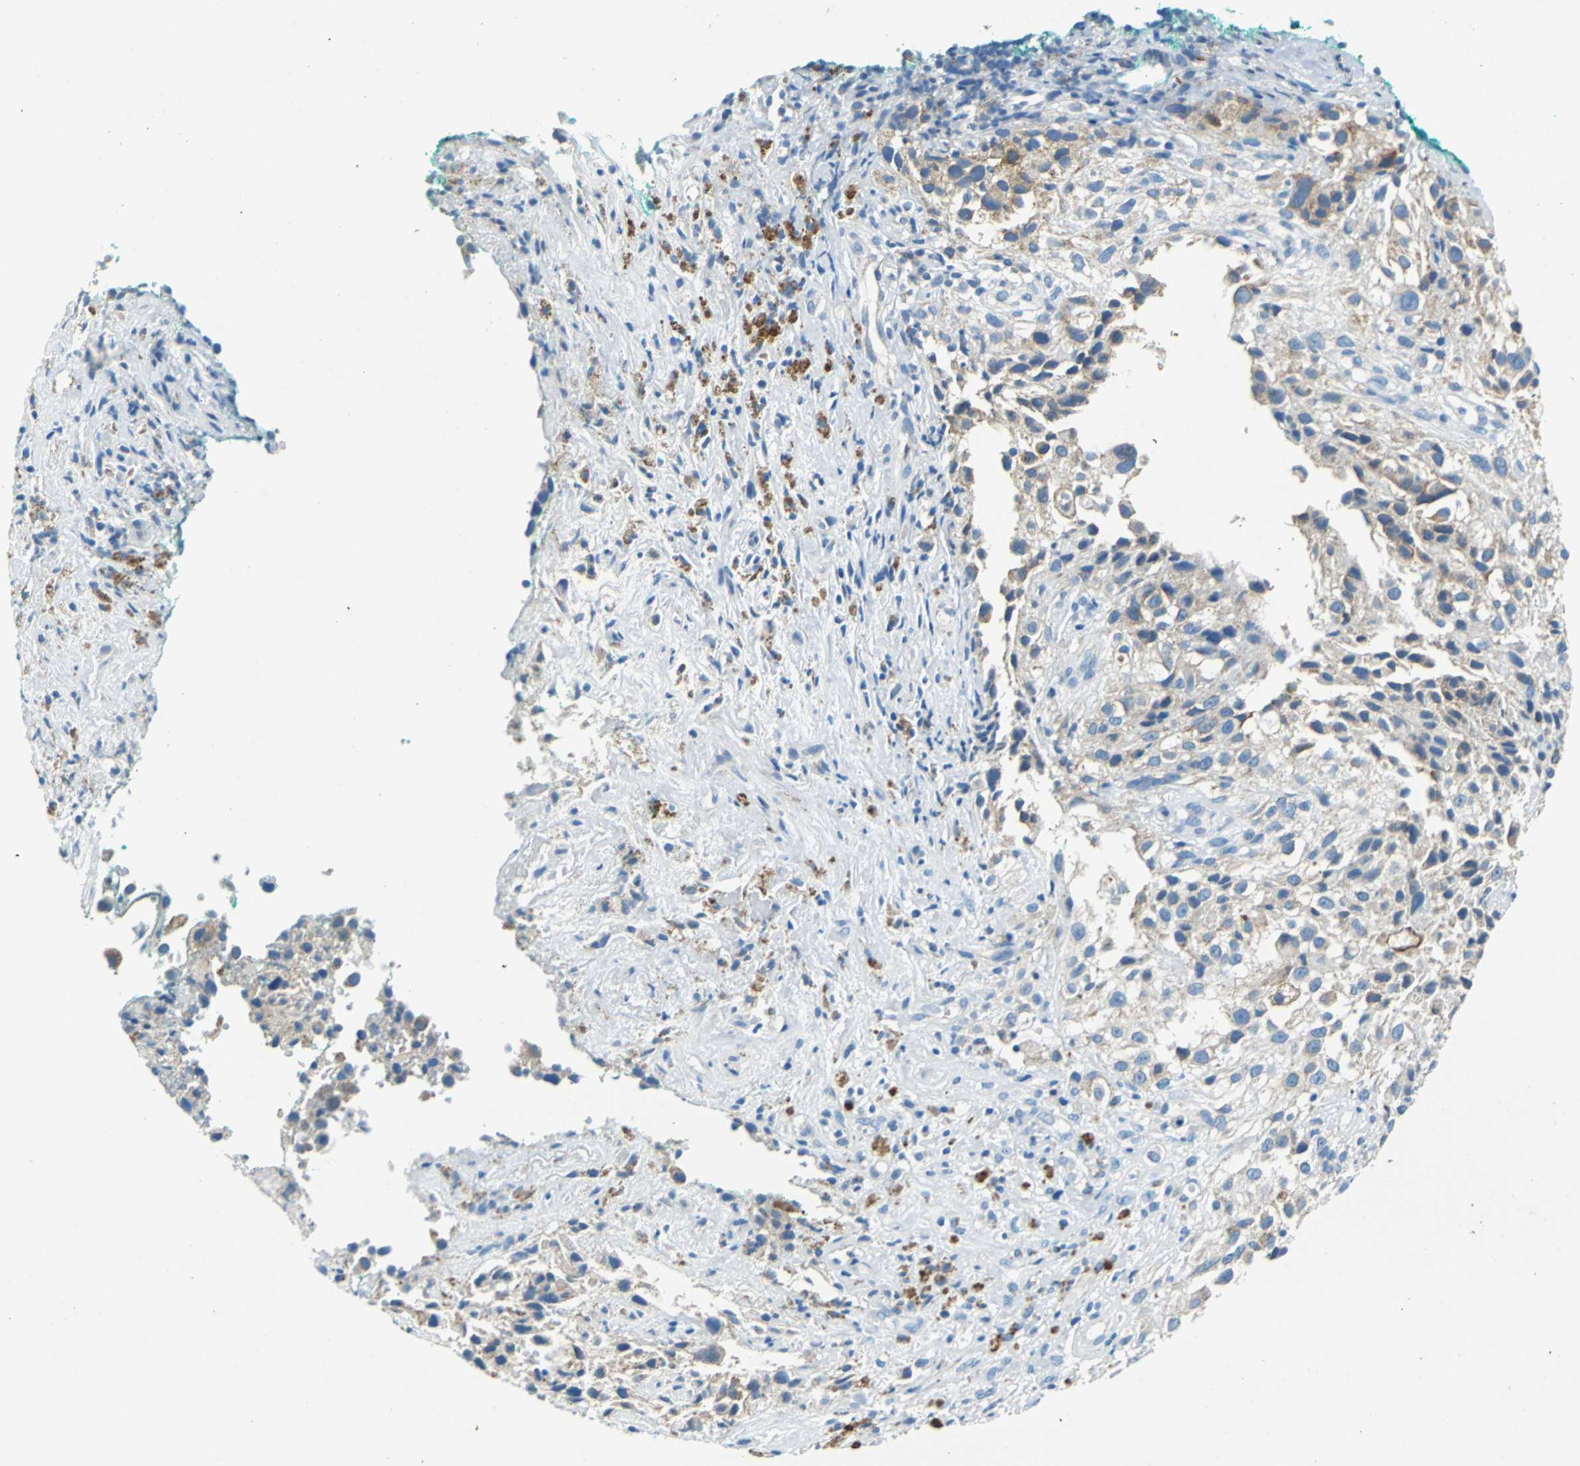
{"staining": {"intensity": "weak", "quantity": "25%-75%", "location": "cytoplasmic/membranous"}, "tissue": "melanoma", "cell_type": "Tumor cells", "image_type": "cancer", "snomed": [{"axis": "morphology", "description": "Necrosis, NOS"}, {"axis": "morphology", "description": "Malignant melanoma, NOS"}, {"axis": "topography", "description": "Skin"}], "caption": "Tumor cells display low levels of weak cytoplasmic/membranous positivity in approximately 25%-75% of cells in human melanoma. (DAB IHC, brown staining for protein, blue staining for nuclei).", "gene": "TEX264", "patient": {"sex": "female", "age": 87}}